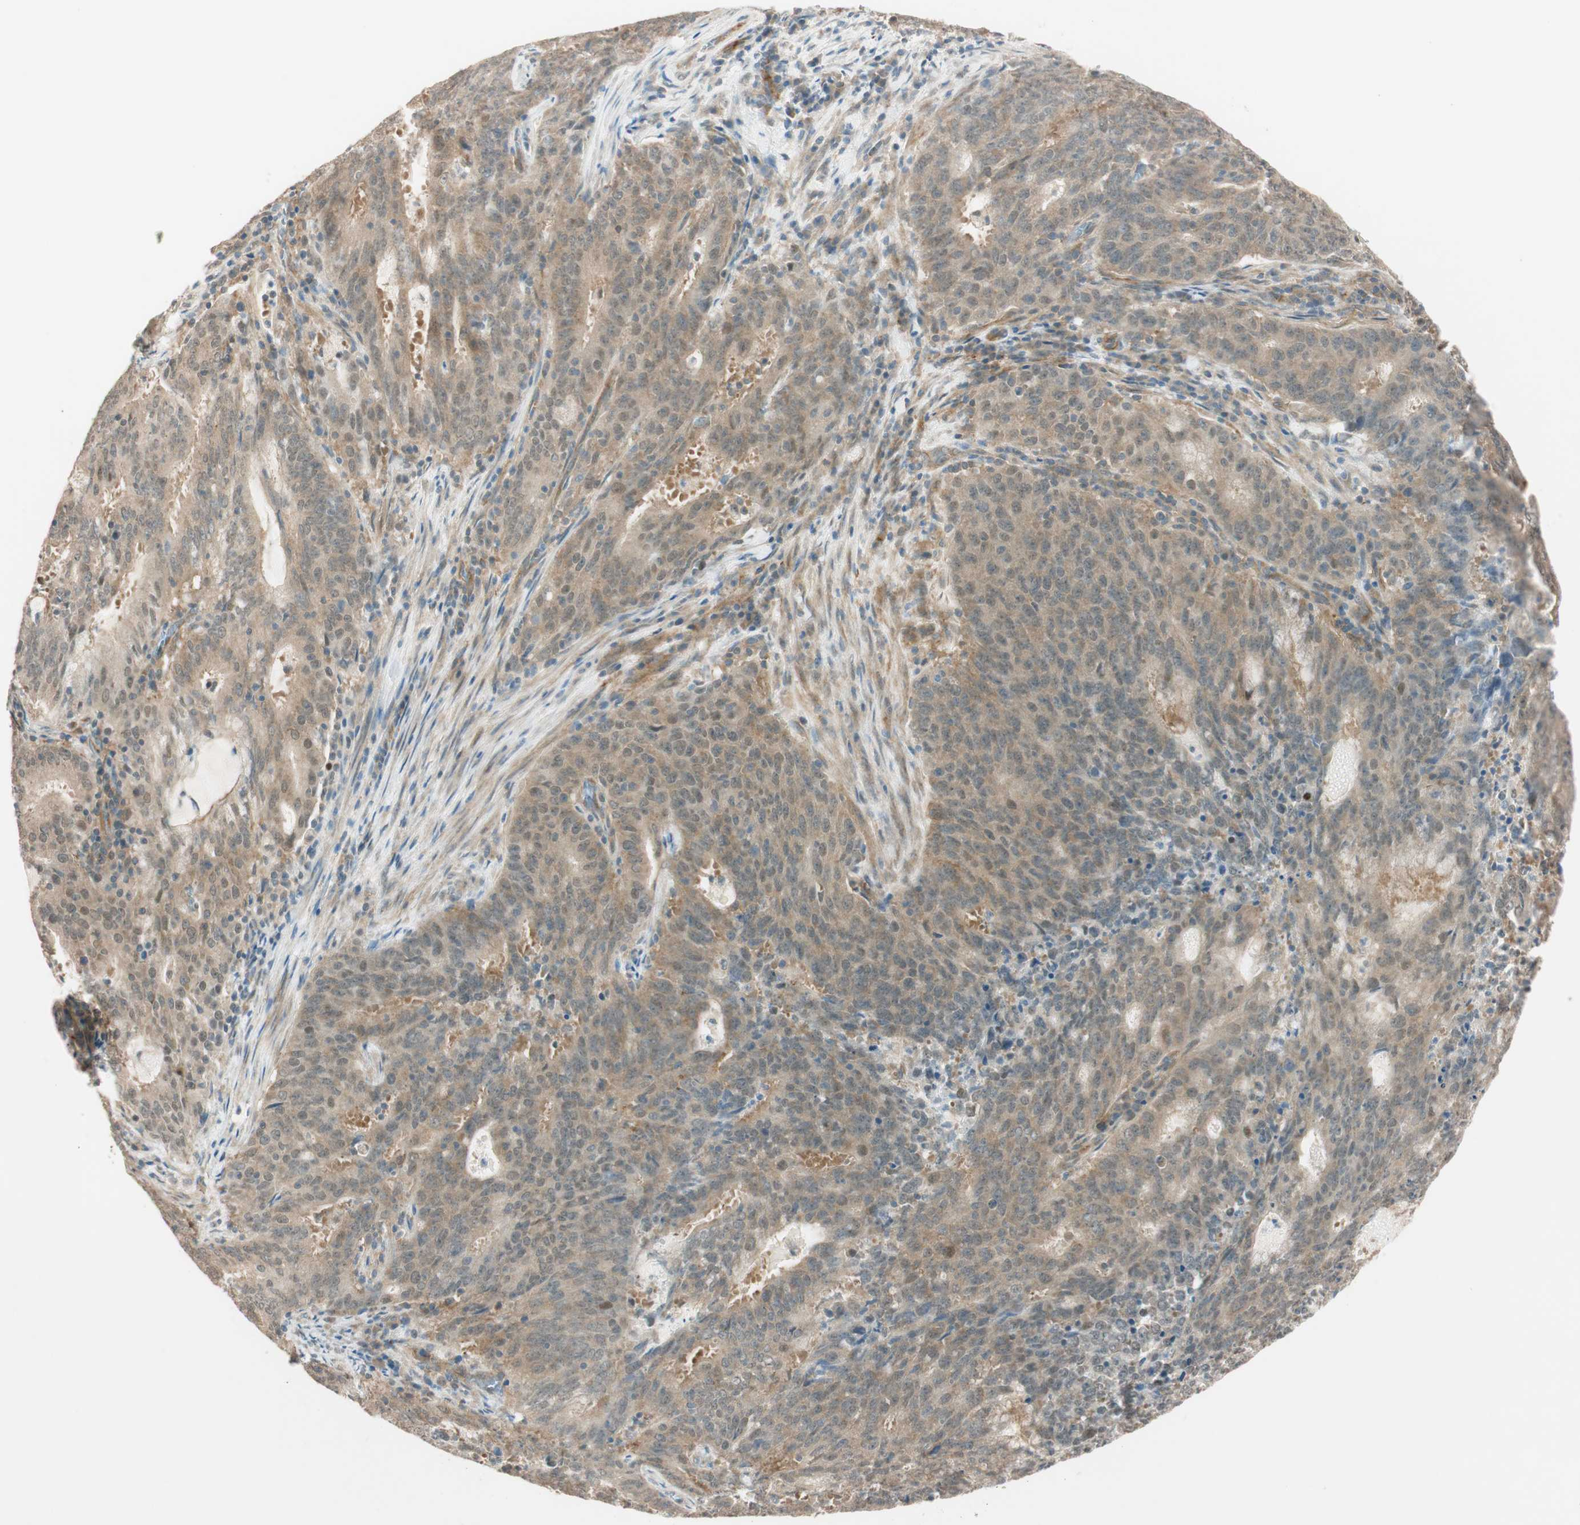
{"staining": {"intensity": "moderate", "quantity": ">75%", "location": "cytoplasmic/membranous,nuclear"}, "tissue": "cervical cancer", "cell_type": "Tumor cells", "image_type": "cancer", "snomed": [{"axis": "morphology", "description": "Adenocarcinoma, NOS"}, {"axis": "topography", "description": "Cervix"}], "caption": "Moderate cytoplasmic/membranous and nuclear expression for a protein is appreciated in approximately >75% of tumor cells of cervical adenocarcinoma using immunohistochemistry (IHC).", "gene": "PSMD8", "patient": {"sex": "female", "age": 44}}